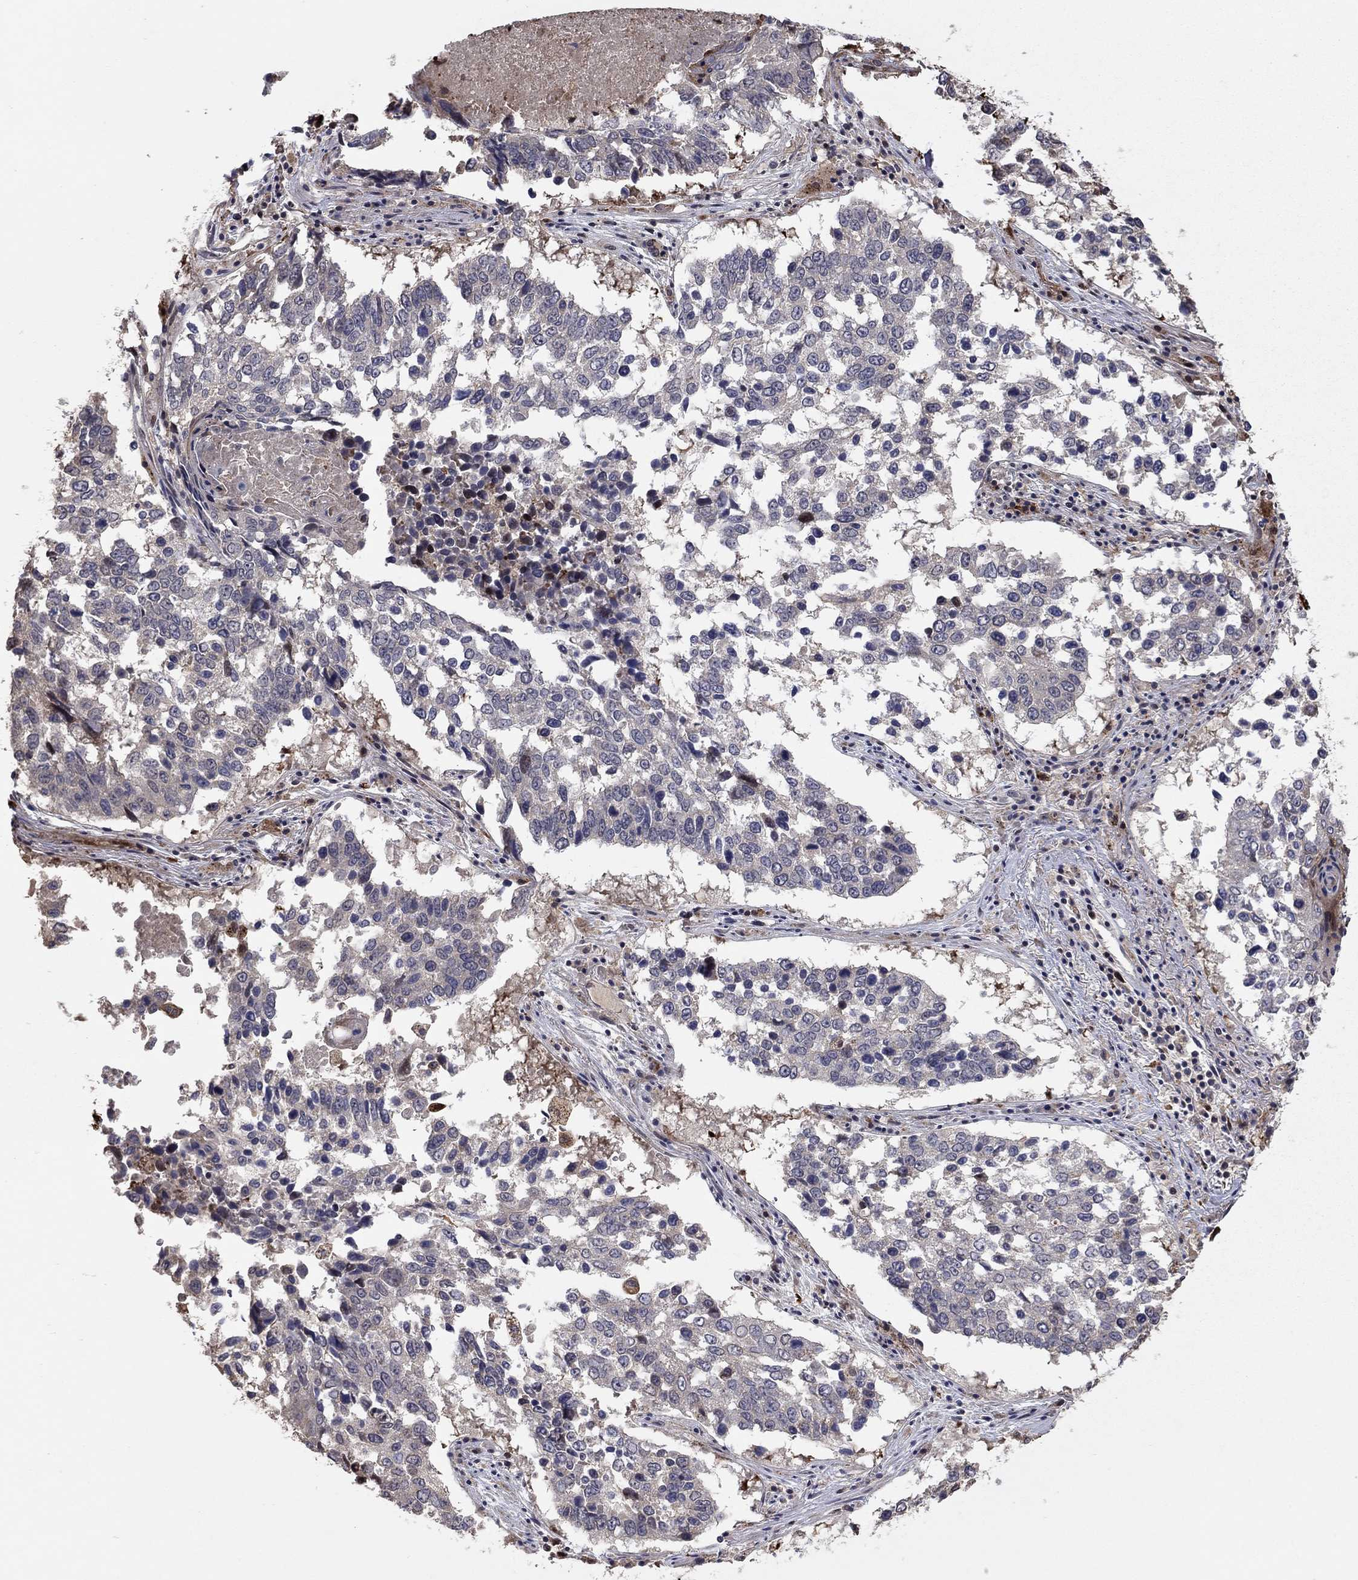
{"staining": {"intensity": "negative", "quantity": "none", "location": "none"}, "tissue": "lung cancer", "cell_type": "Tumor cells", "image_type": "cancer", "snomed": [{"axis": "morphology", "description": "Squamous cell carcinoma, NOS"}, {"axis": "topography", "description": "Lung"}], "caption": "This is an immunohistochemistry (IHC) histopathology image of human lung cancer (squamous cell carcinoma). There is no staining in tumor cells.", "gene": "LPCAT4", "patient": {"sex": "male", "age": 82}}